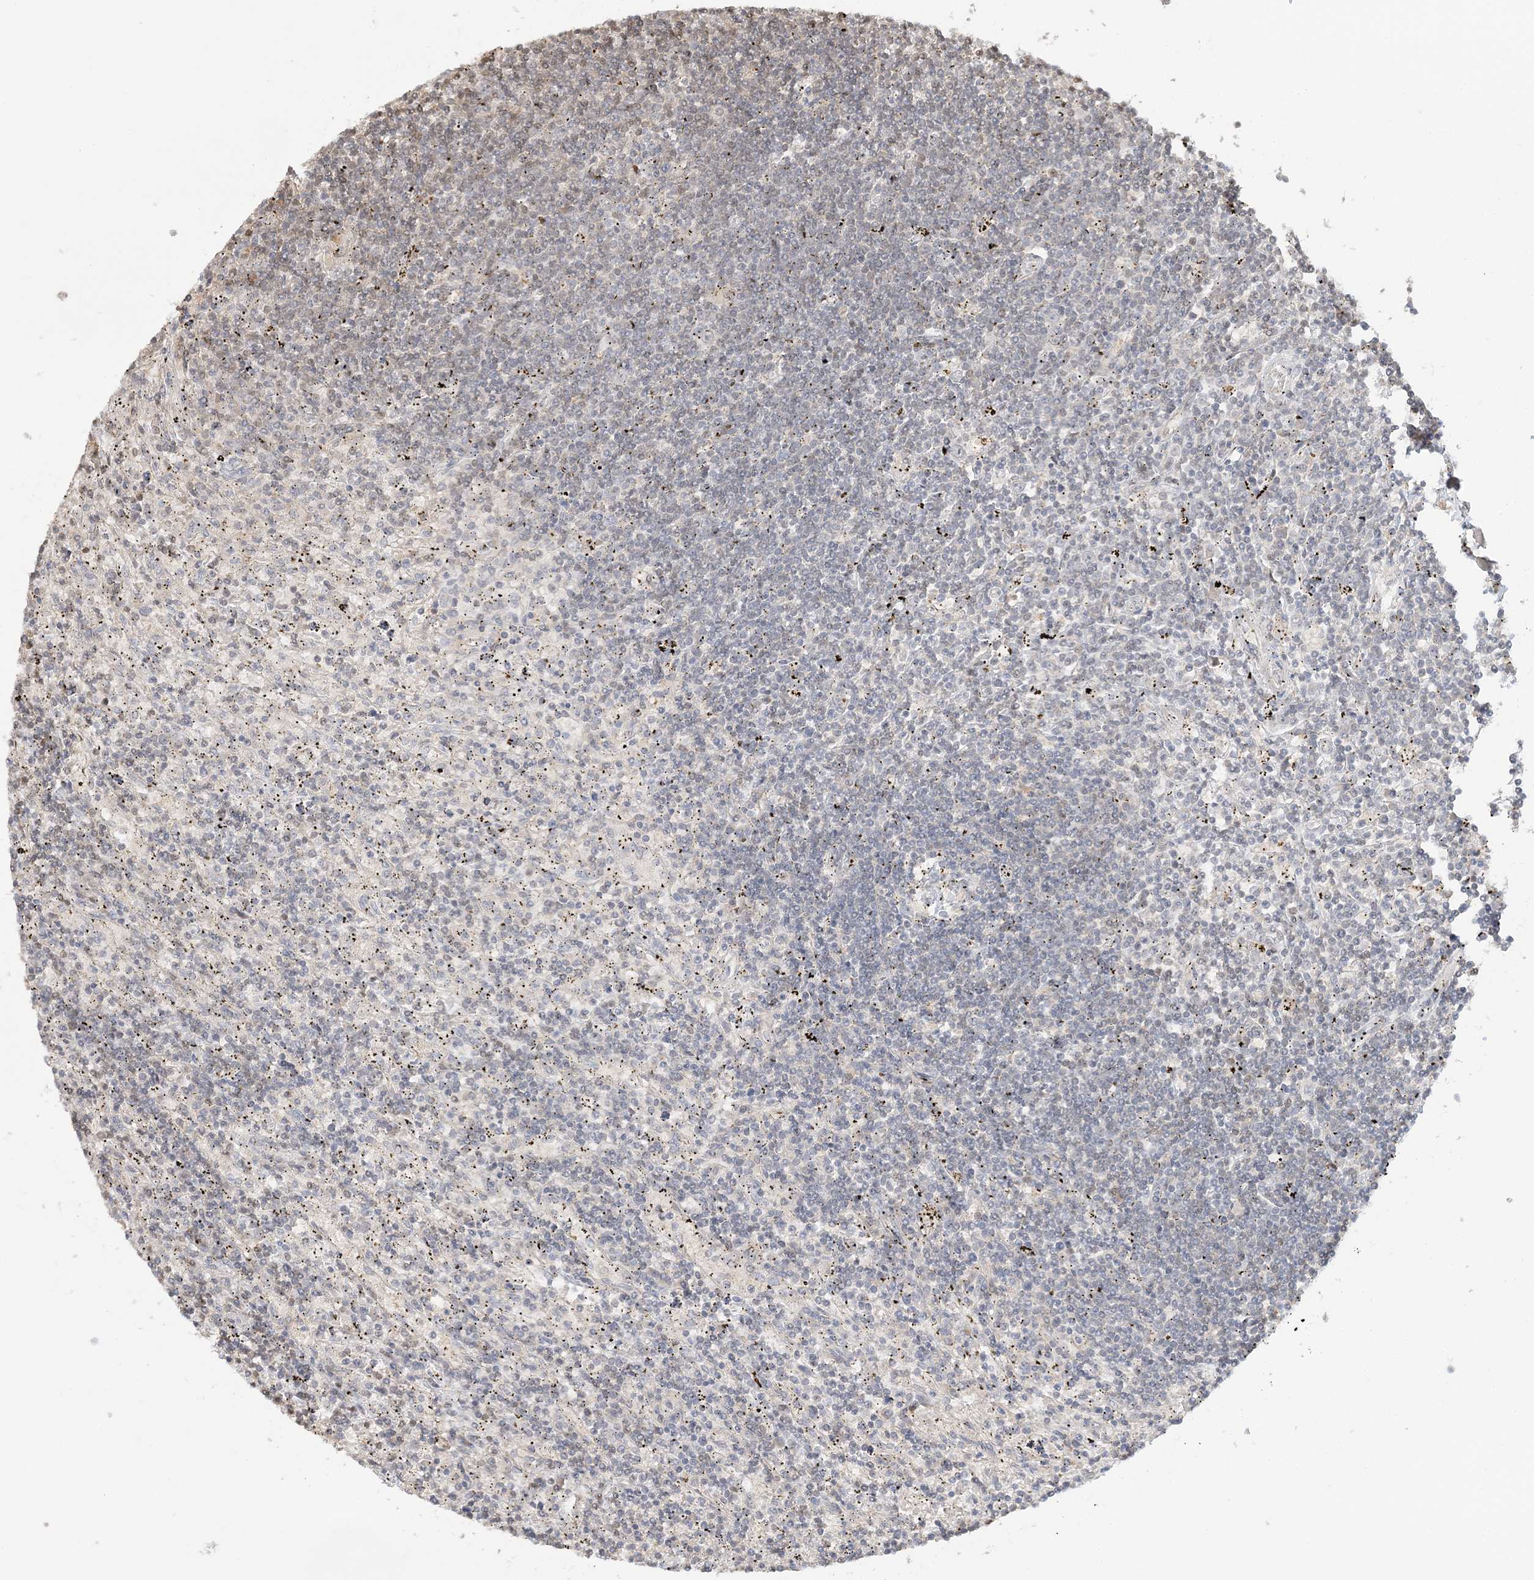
{"staining": {"intensity": "negative", "quantity": "none", "location": "none"}, "tissue": "lymphoma", "cell_type": "Tumor cells", "image_type": "cancer", "snomed": [{"axis": "morphology", "description": "Malignant lymphoma, non-Hodgkin's type, Low grade"}, {"axis": "topography", "description": "Spleen"}], "caption": "Protein analysis of lymphoma displays no significant staining in tumor cells.", "gene": "SUMO2", "patient": {"sex": "male", "age": 76}}